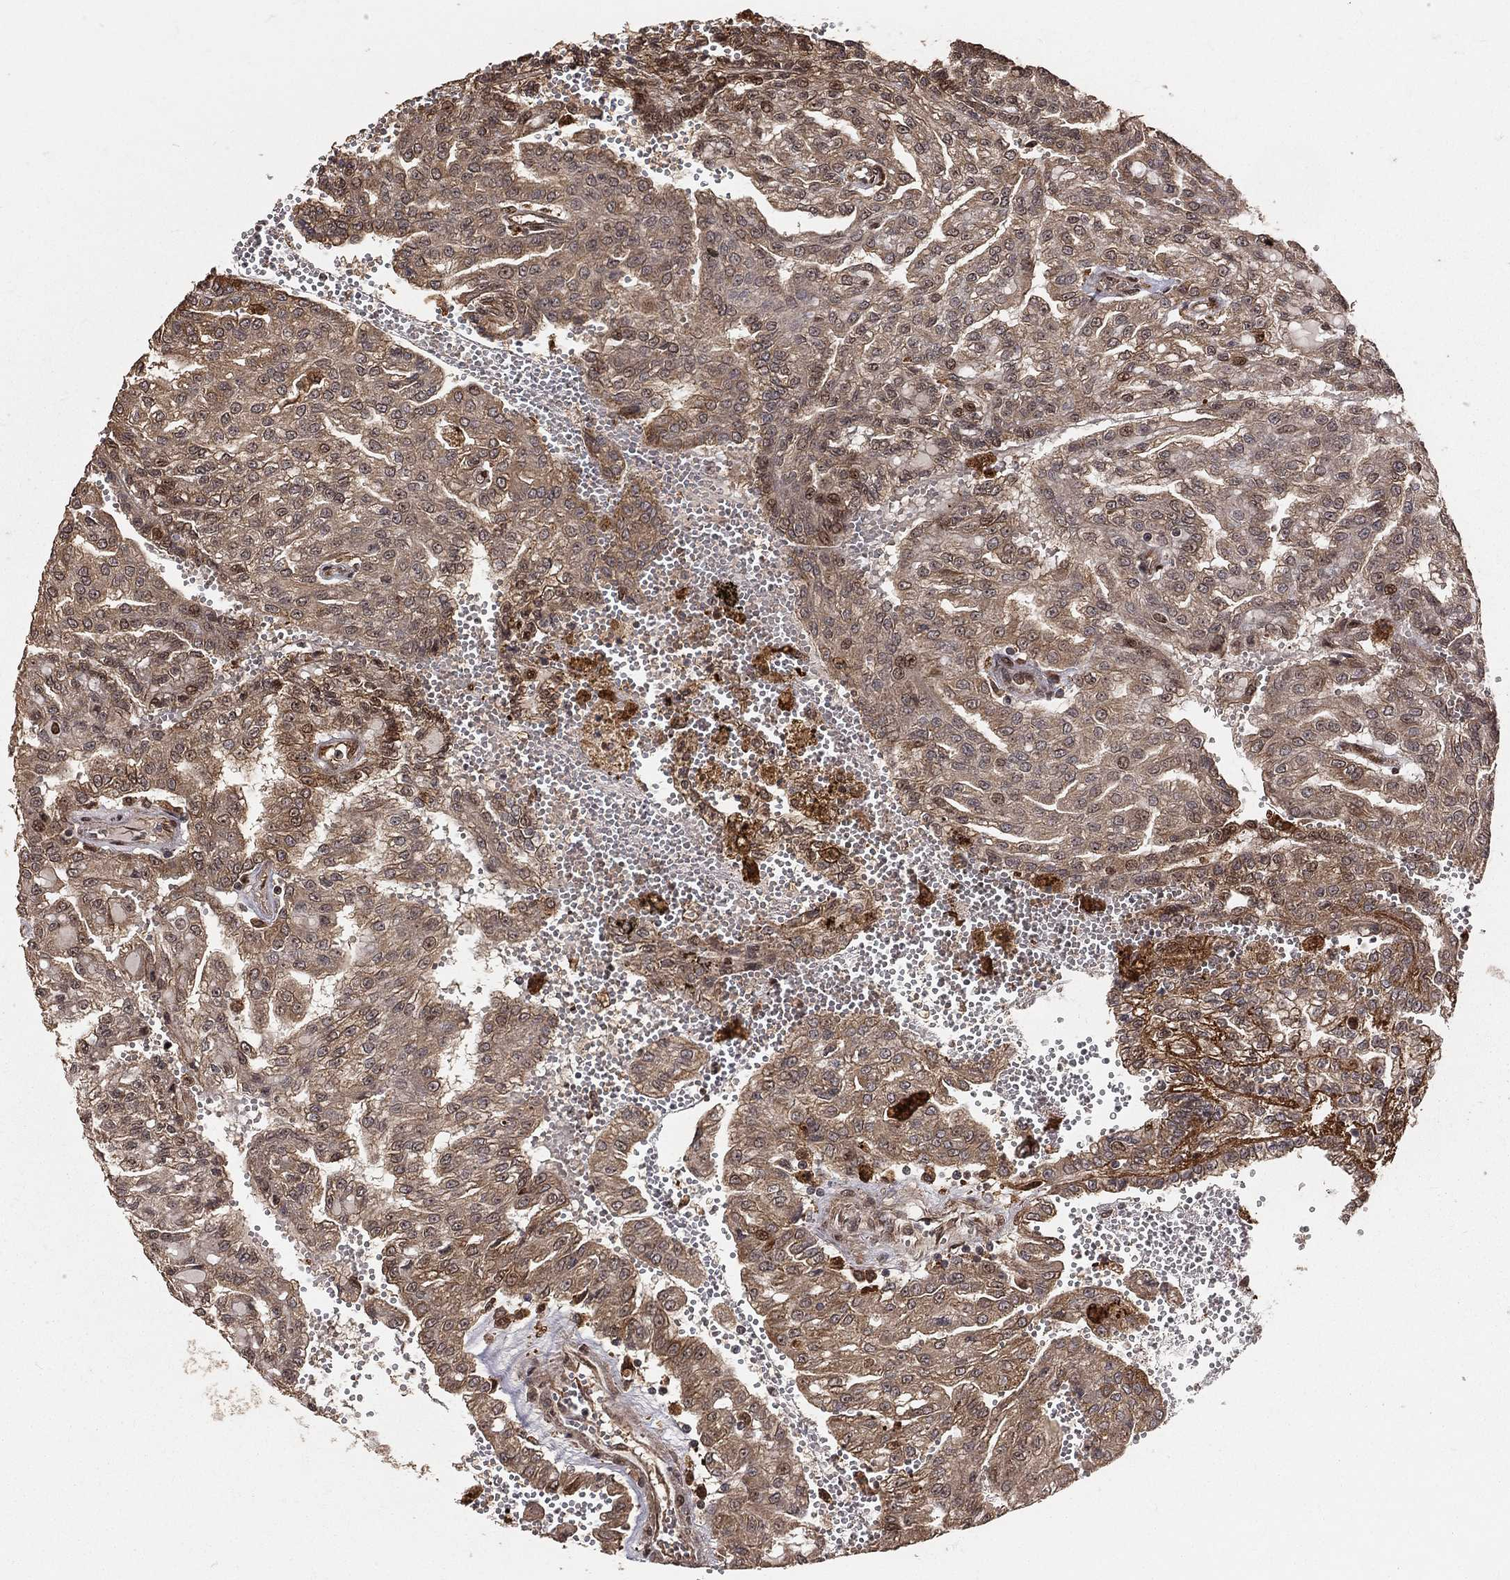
{"staining": {"intensity": "moderate", "quantity": "<25%", "location": "cytoplasmic/membranous"}, "tissue": "renal cancer", "cell_type": "Tumor cells", "image_type": "cancer", "snomed": [{"axis": "morphology", "description": "Adenocarcinoma, NOS"}, {"axis": "topography", "description": "Kidney"}], "caption": "Renal adenocarcinoma was stained to show a protein in brown. There is low levels of moderate cytoplasmic/membranous expression in about <25% of tumor cells. Immunohistochemistry stains the protein in brown and the nuclei are stained blue.", "gene": "MAPK1", "patient": {"sex": "male", "age": 63}}